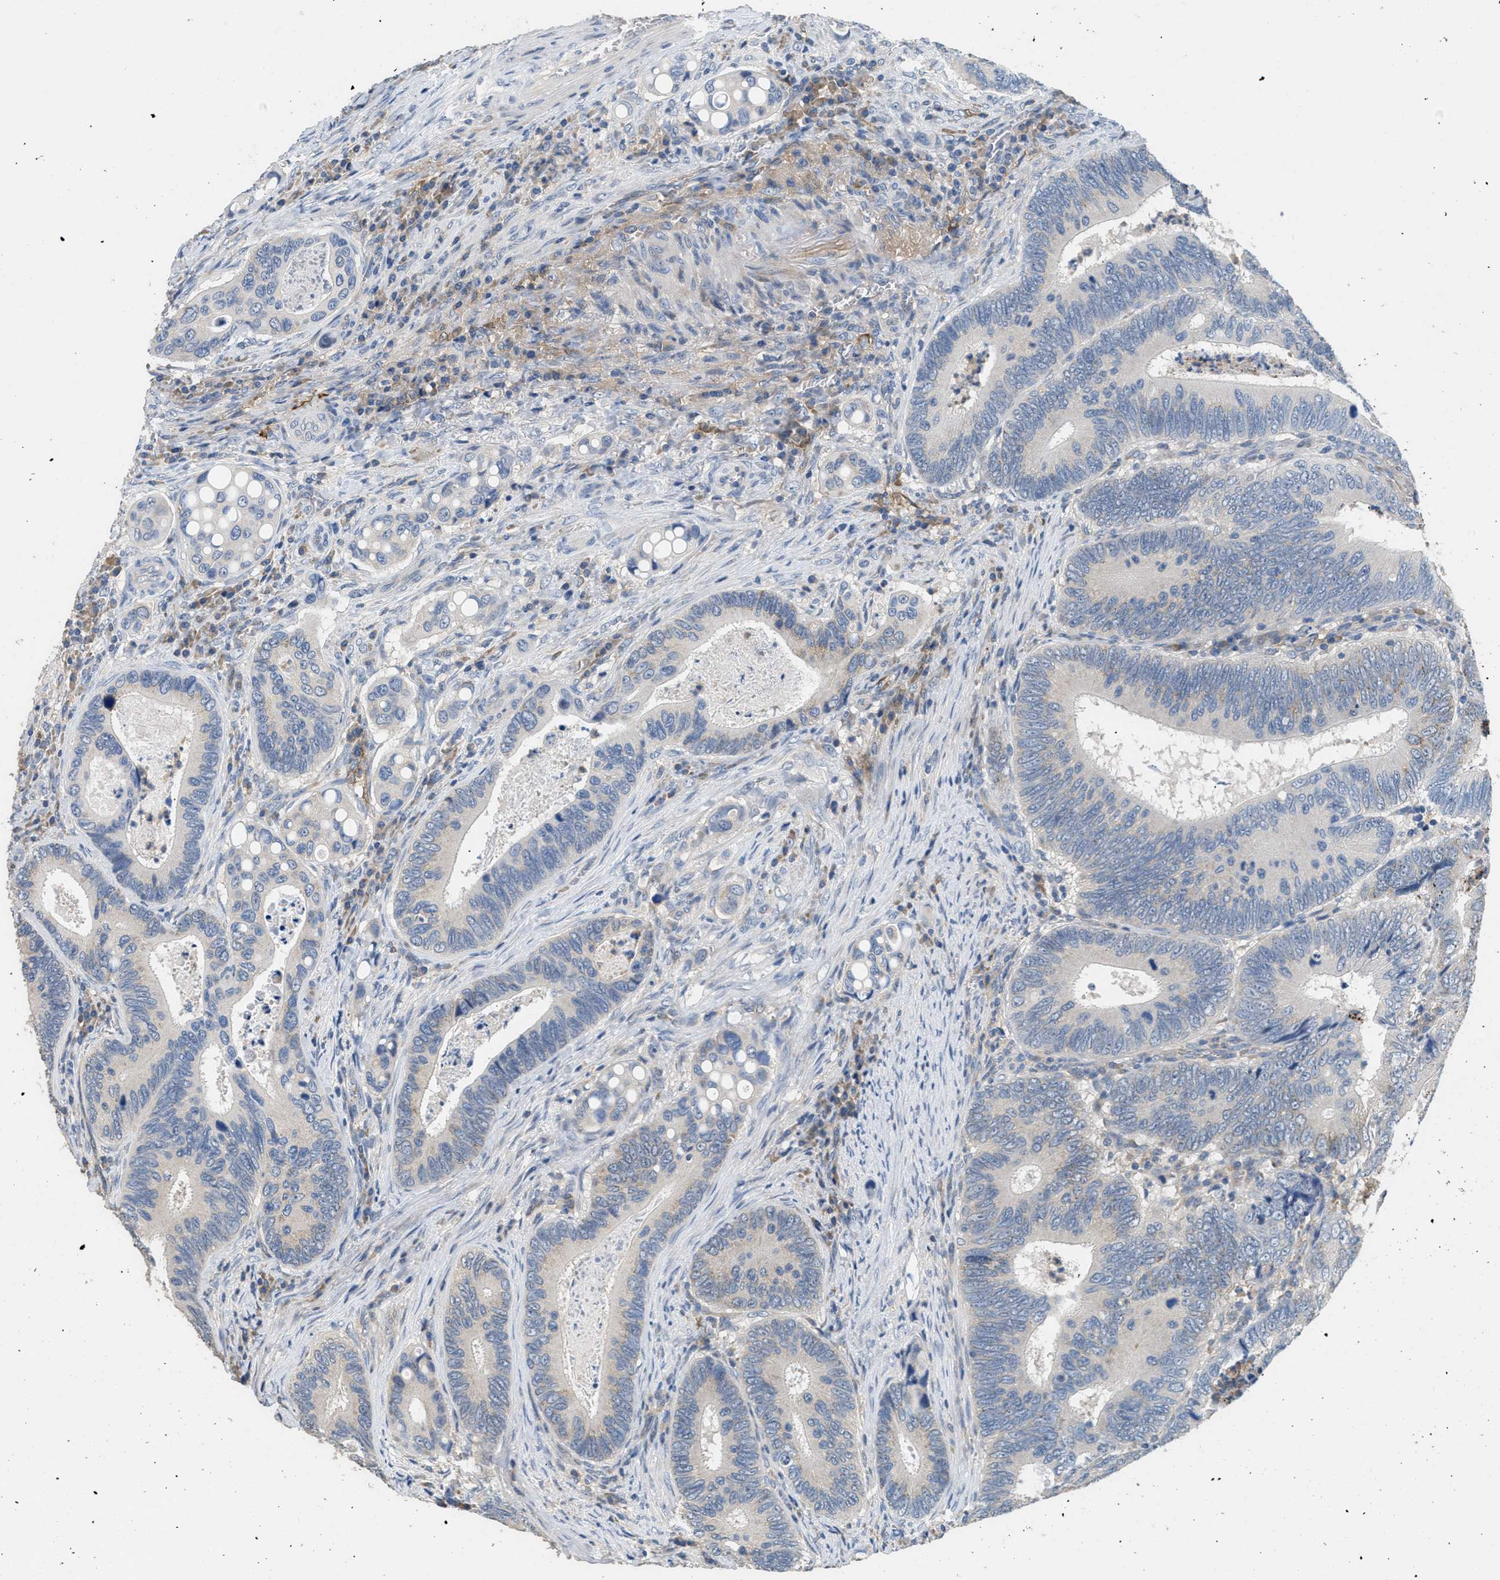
{"staining": {"intensity": "negative", "quantity": "none", "location": "none"}, "tissue": "colorectal cancer", "cell_type": "Tumor cells", "image_type": "cancer", "snomed": [{"axis": "morphology", "description": "Inflammation, NOS"}, {"axis": "morphology", "description": "Adenocarcinoma, NOS"}, {"axis": "topography", "description": "Colon"}], "caption": "DAB (3,3'-diaminobenzidine) immunohistochemical staining of human adenocarcinoma (colorectal) demonstrates no significant staining in tumor cells.", "gene": "DGKE", "patient": {"sex": "male", "age": 72}}